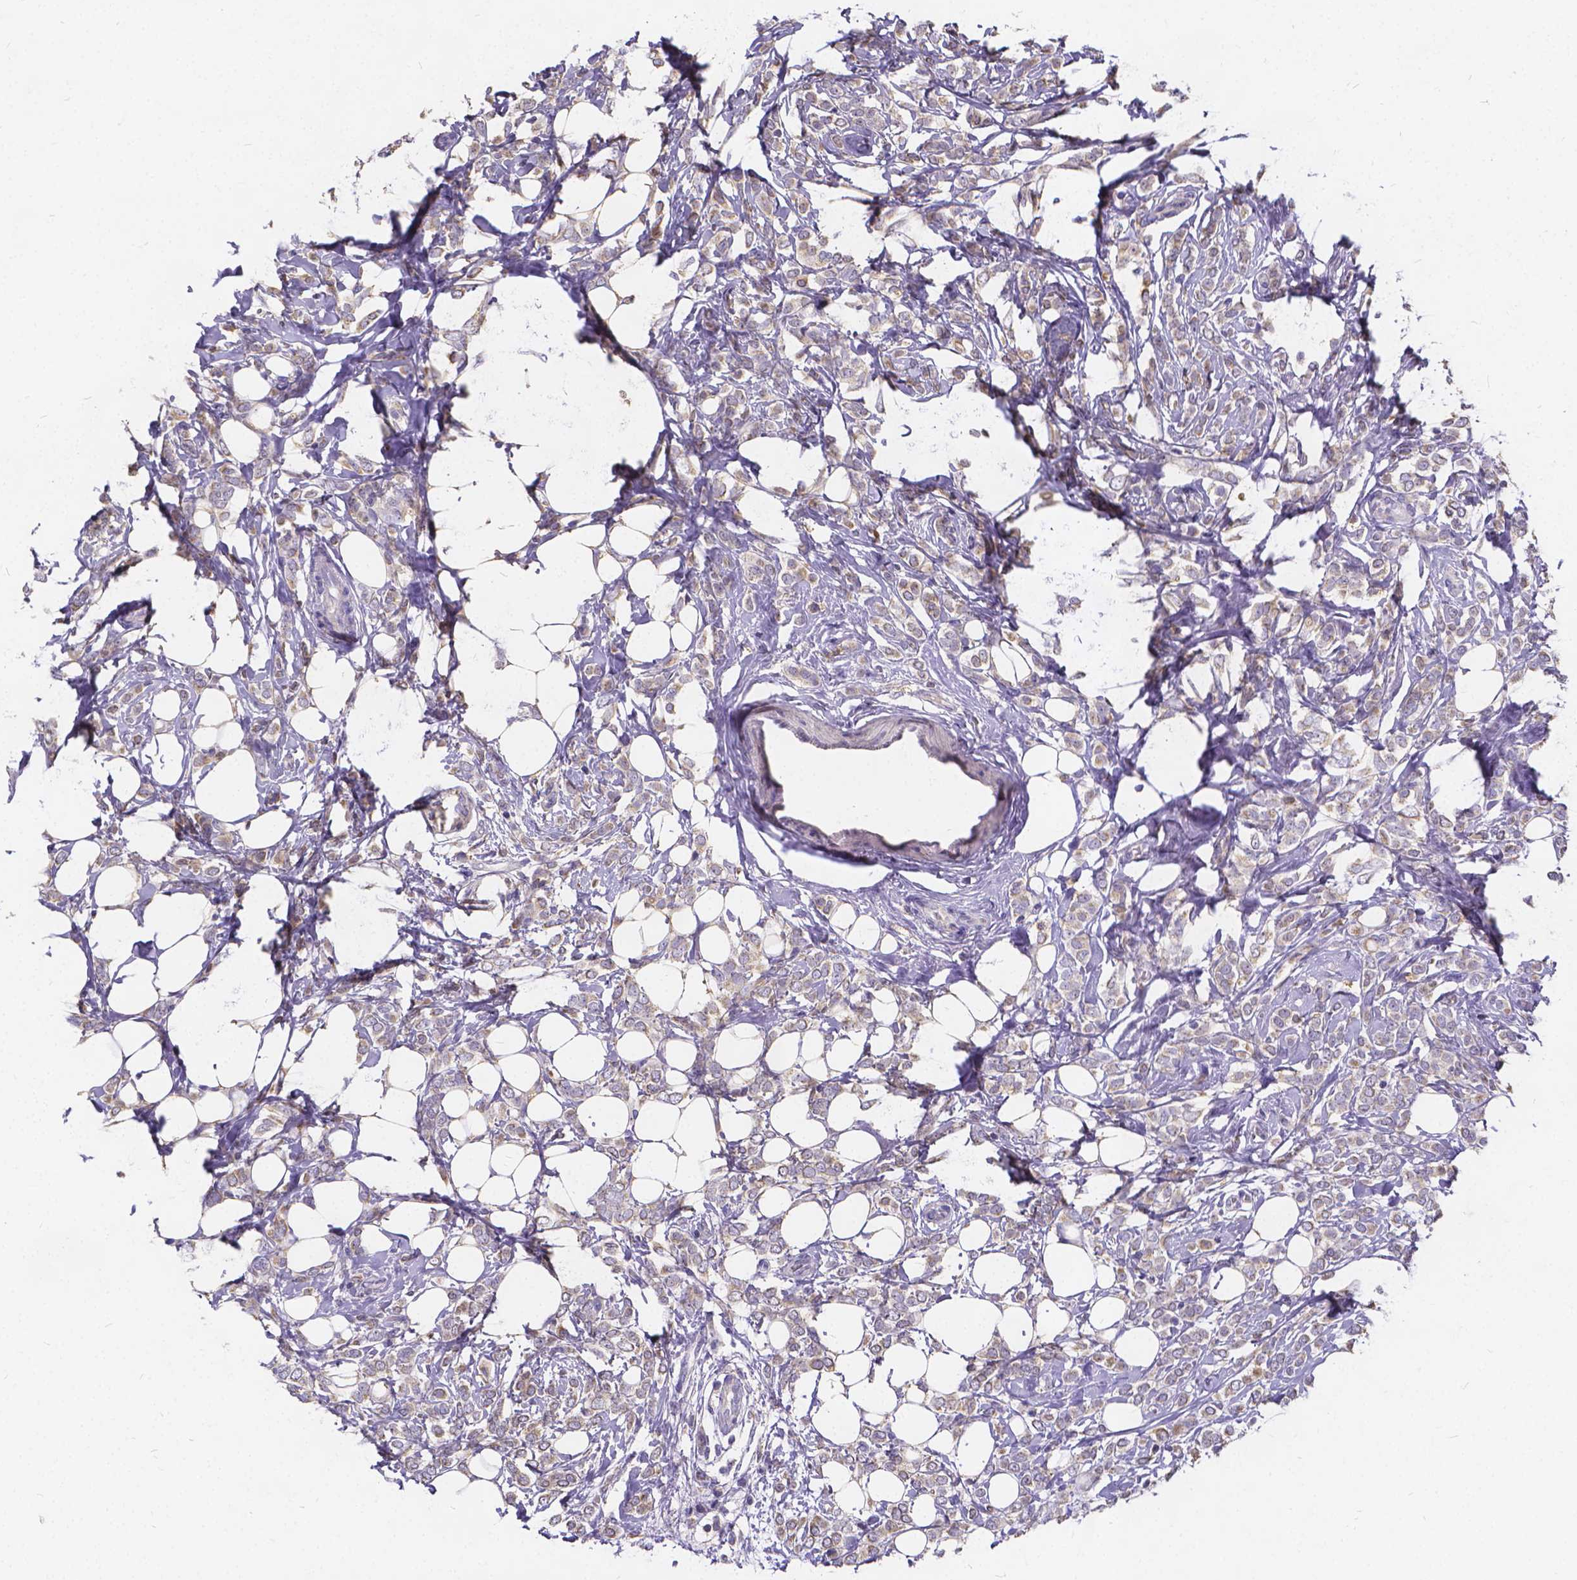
{"staining": {"intensity": "weak", "quantity": "<25%", "location": "cytoplasmic/membranous"}, "tissue": "breast cancer", "cell_type": "Tumor cells", "image_type": "cancer", "snomed": [{"axis": "morphology", "description": "Lobular carcinoma"}, {"axis": "topography", "description": "Breast"}], "caption": "Tumor cells show no significant staining in breast lobular carcinoma.", "gene": "GLRB", "patient": {"sex": "female", "age": 49}}